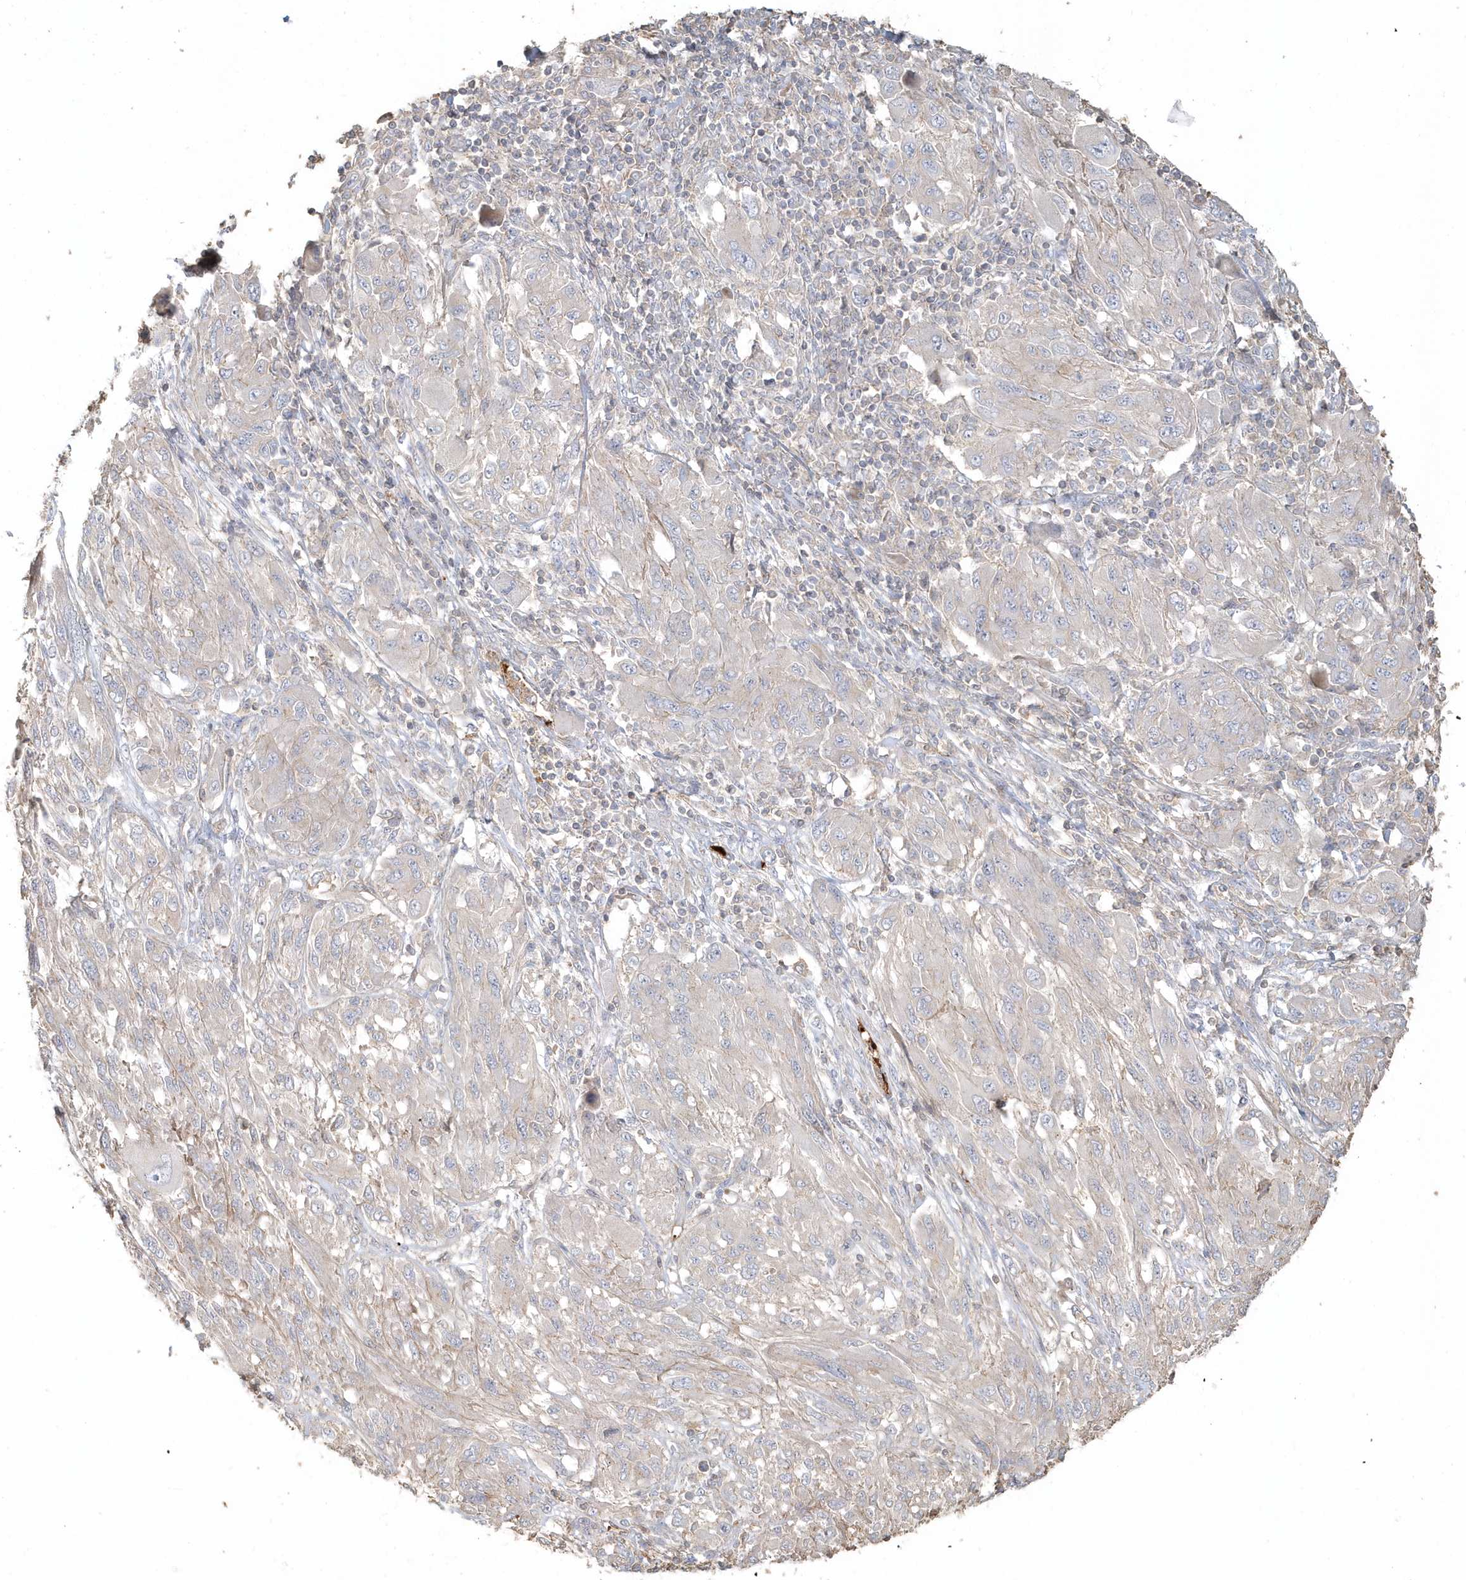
{"staining": {"intensity": "weak", "quantity": "<25%", "location": "cytoplasmic/membranous"}, "tissue": "melanoma", "cell_type": "Tumor cells", "image_type": "cancer", "snomed": [{"axis": "morphology", "description": "Malignant melanoma, NOS"}, {"axis": "topography", "description": "Skin"}], "caption": "High magnification brightfield microscopy of malignant melanoma stained with DAB (3,3'-diaminobenzidine) (brown) and counterstained with hematoxylin (blue): tumor cells show no significant positivity. The staining is performed using DAB (3,3'-diaminobenzidine) brown chromogen with nuclei counter-stained in using hematoxylin.", "gene": "MMRN1", "patient": {"sex": "female", "age": 91}}